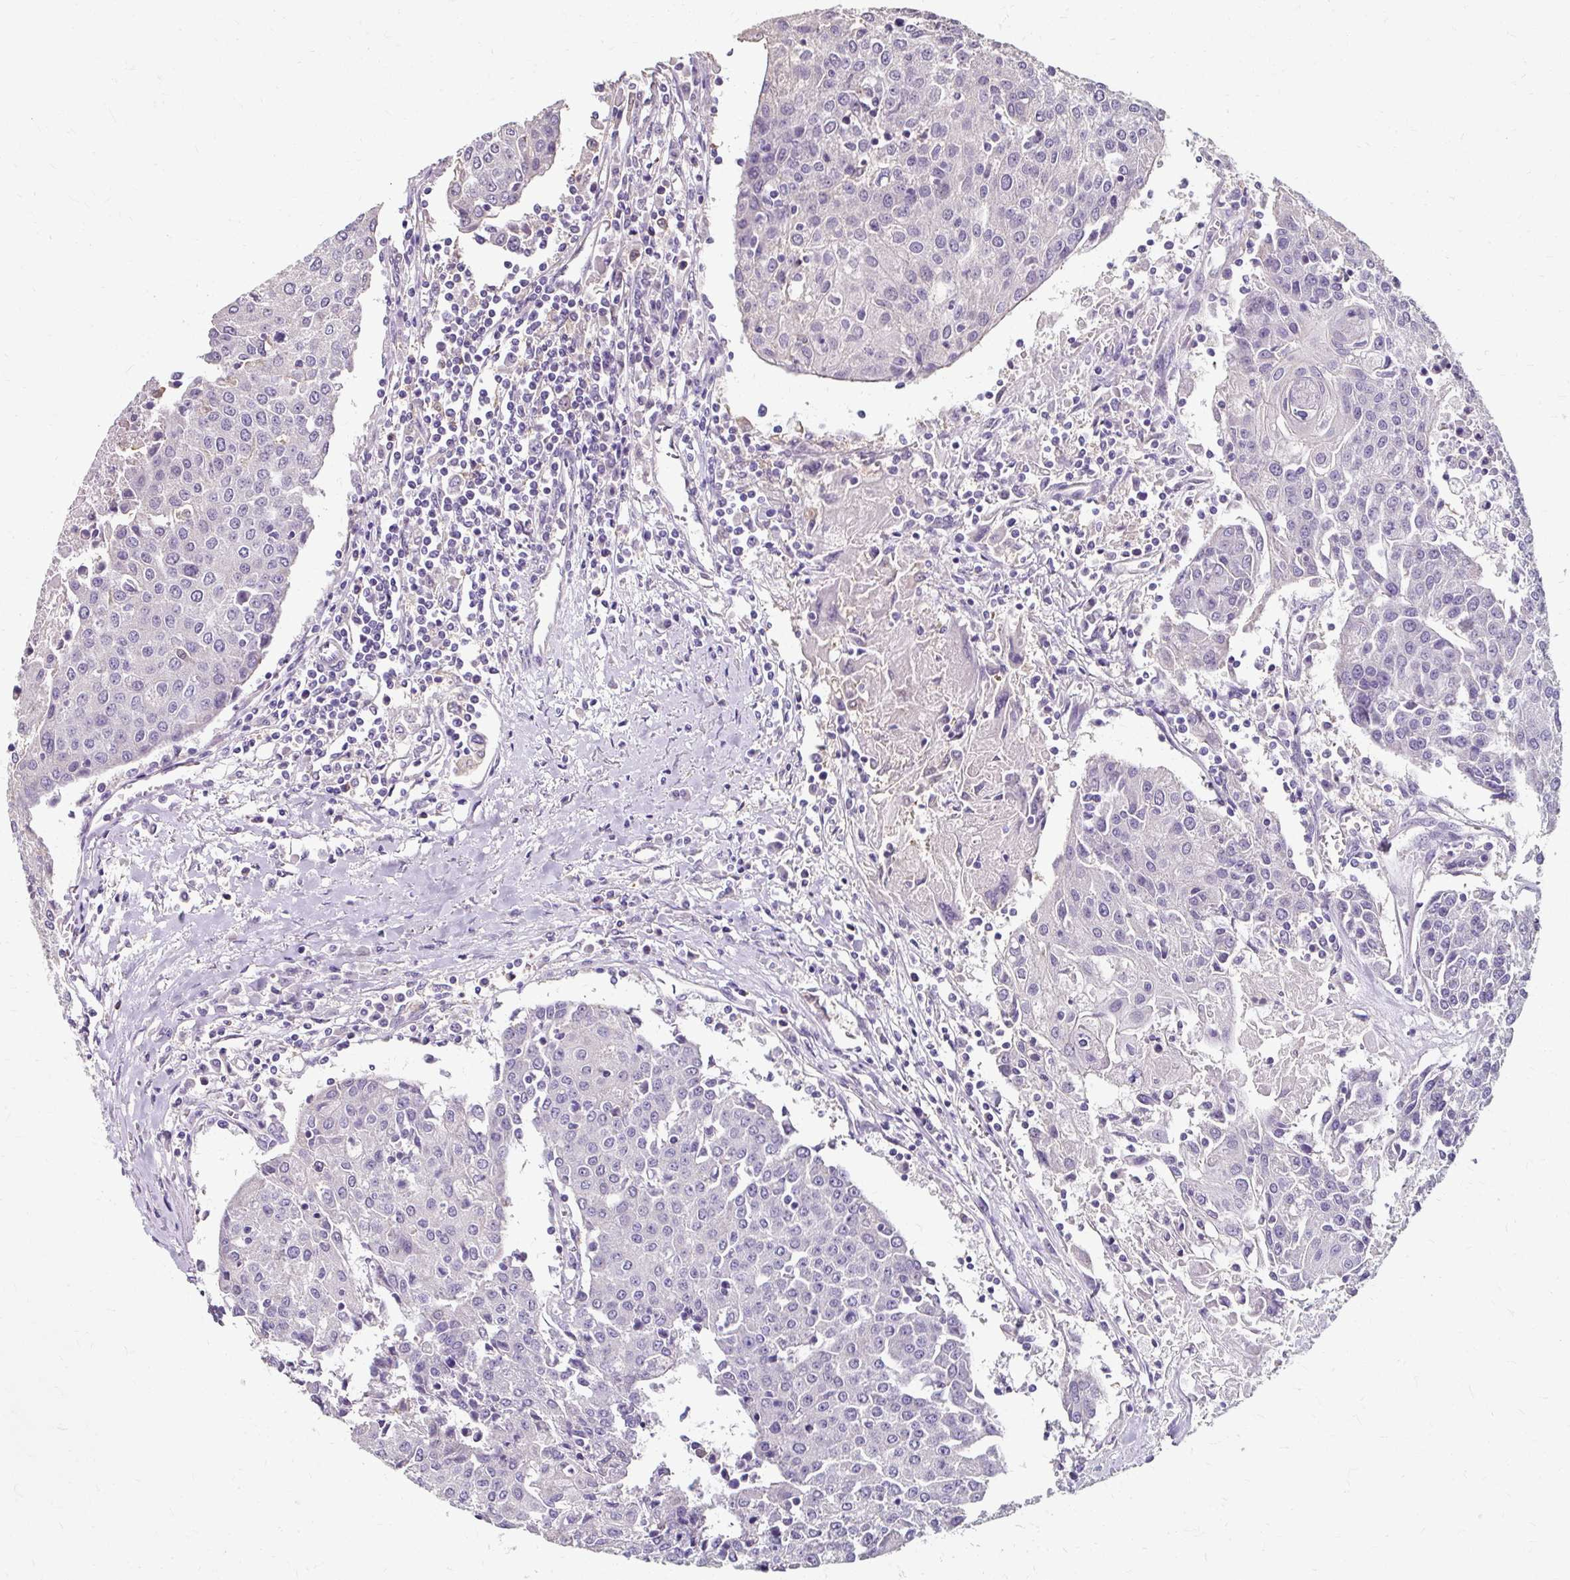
{"staining": {"intensity": "negative", "quantity": "none", "location": "none"}, "tissue": "urothelial cancer", "cell_type": "Tumor cells", "image_type": "cancer", "snomed": [{"axis": "morphology", "description": "Urothelial carcinoma, High grade"}, {"axis": "topography", "description": "Urinary bladder"}], "caption": "DAB immunohistochemical staining of human urothelial cancer shows no significant expression in tumor cells. The staining was performed using DAB (3,3'-diaminobenzidine) to visualize the protein expression in brown, while the nuclei were stained in blue with hematoxylin (Magnification: 20x).", "gene": "KLHL24", "patient": {"sex": "female", "age": 85}}